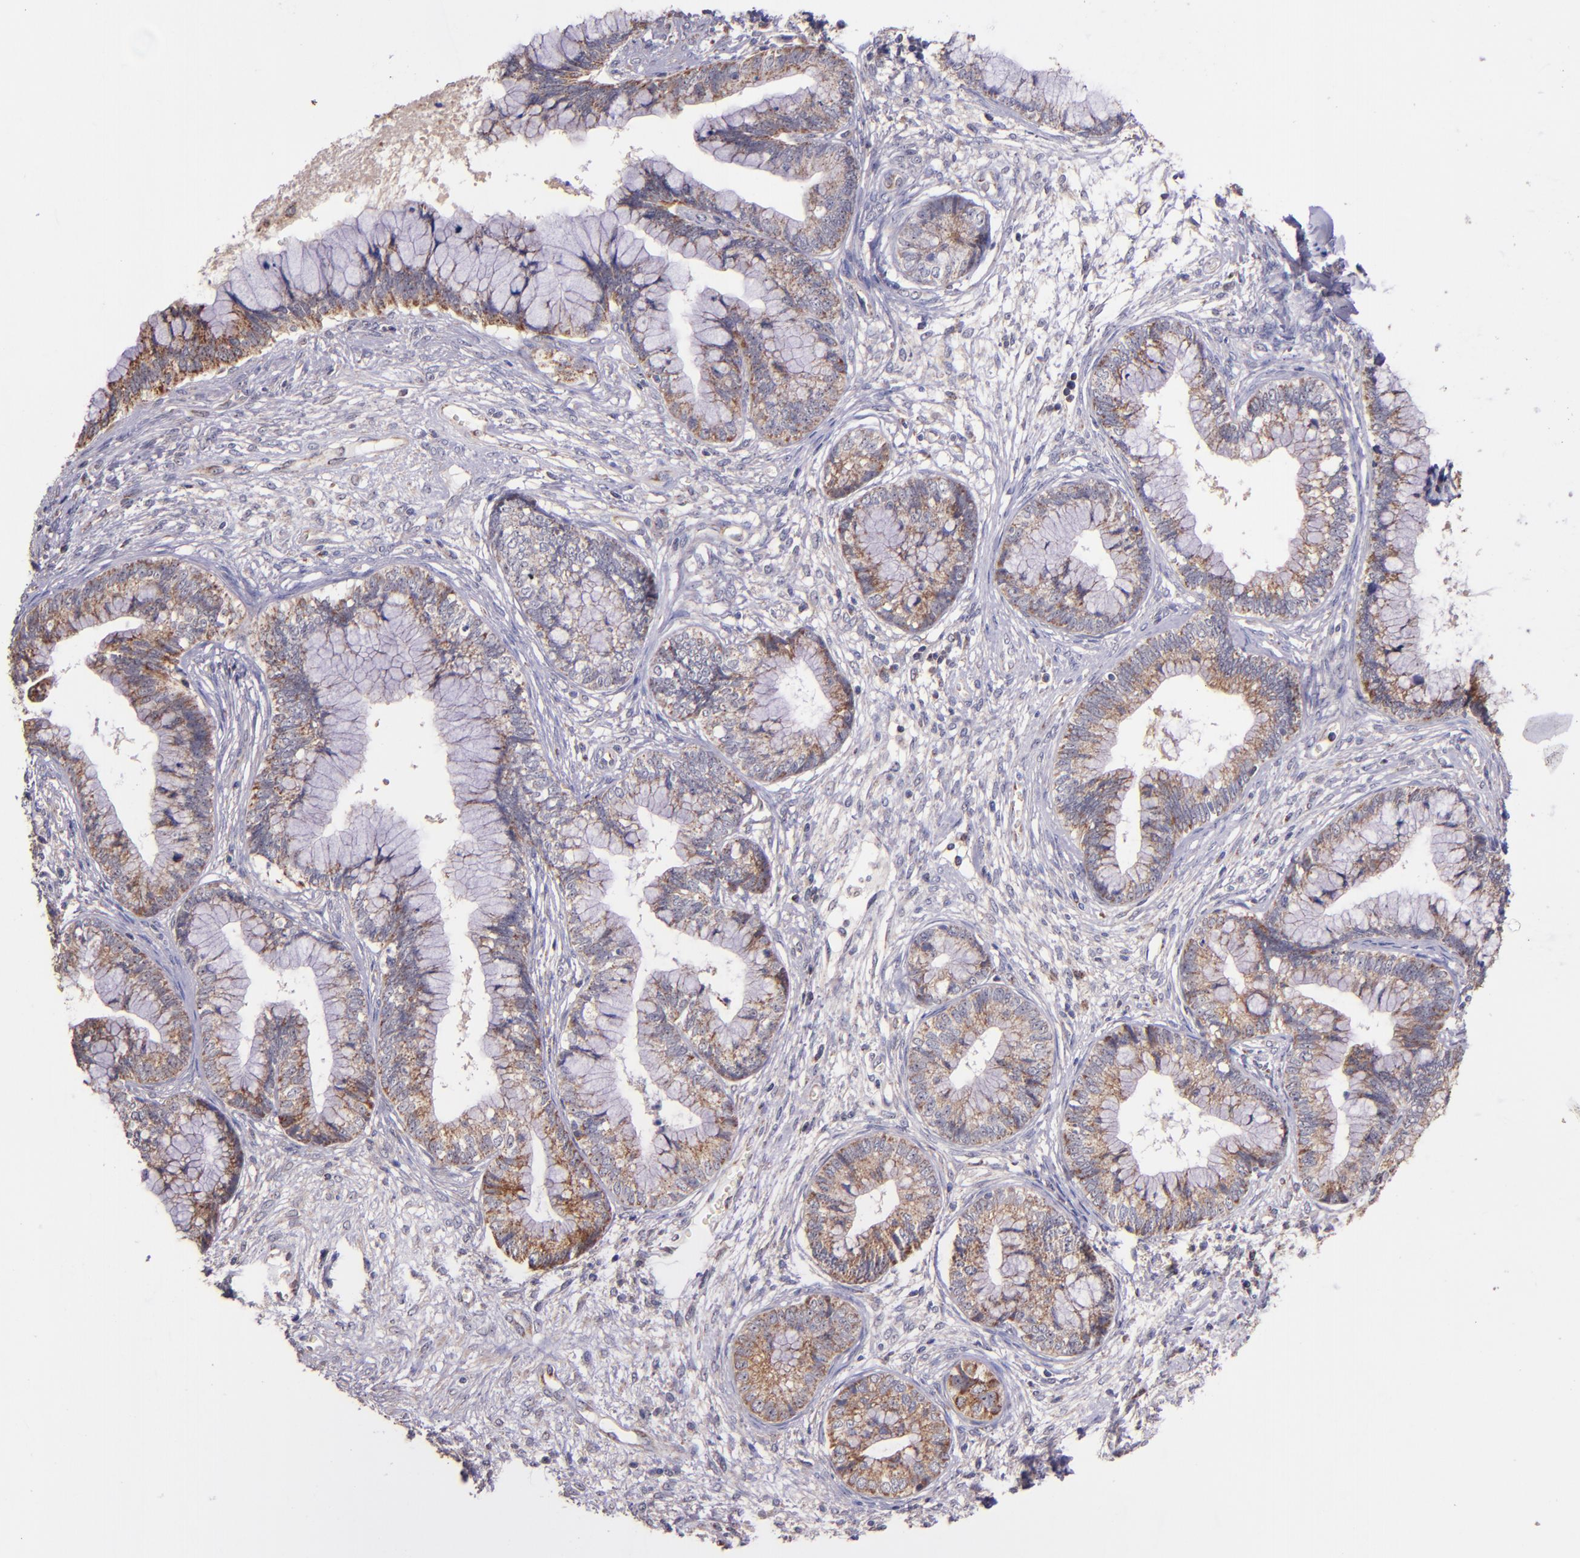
{"staining": {"intensity": "moderate", "quantity": ">75%", "location": "cytoplasmic/membranous"}, "tissue": "cervical cancer", "cell_type": "Tumor cells", "image_type": "cancer", "snomed": [{"axis": "morphology", "description": "Adenocarcinoma, NOS"}, {"axis": "topography", "description": "Cervix"}], "caption": "Immunohistochemistry image of cervical cancer (adenocarcinoma) stained for a protein (brown), which exhibits medium levels of moderate cytoplasmic/membranous staining in about >75% of tumor cells.", "gene": "SHC1", "patient": {"sex": "female", "age": 44}}